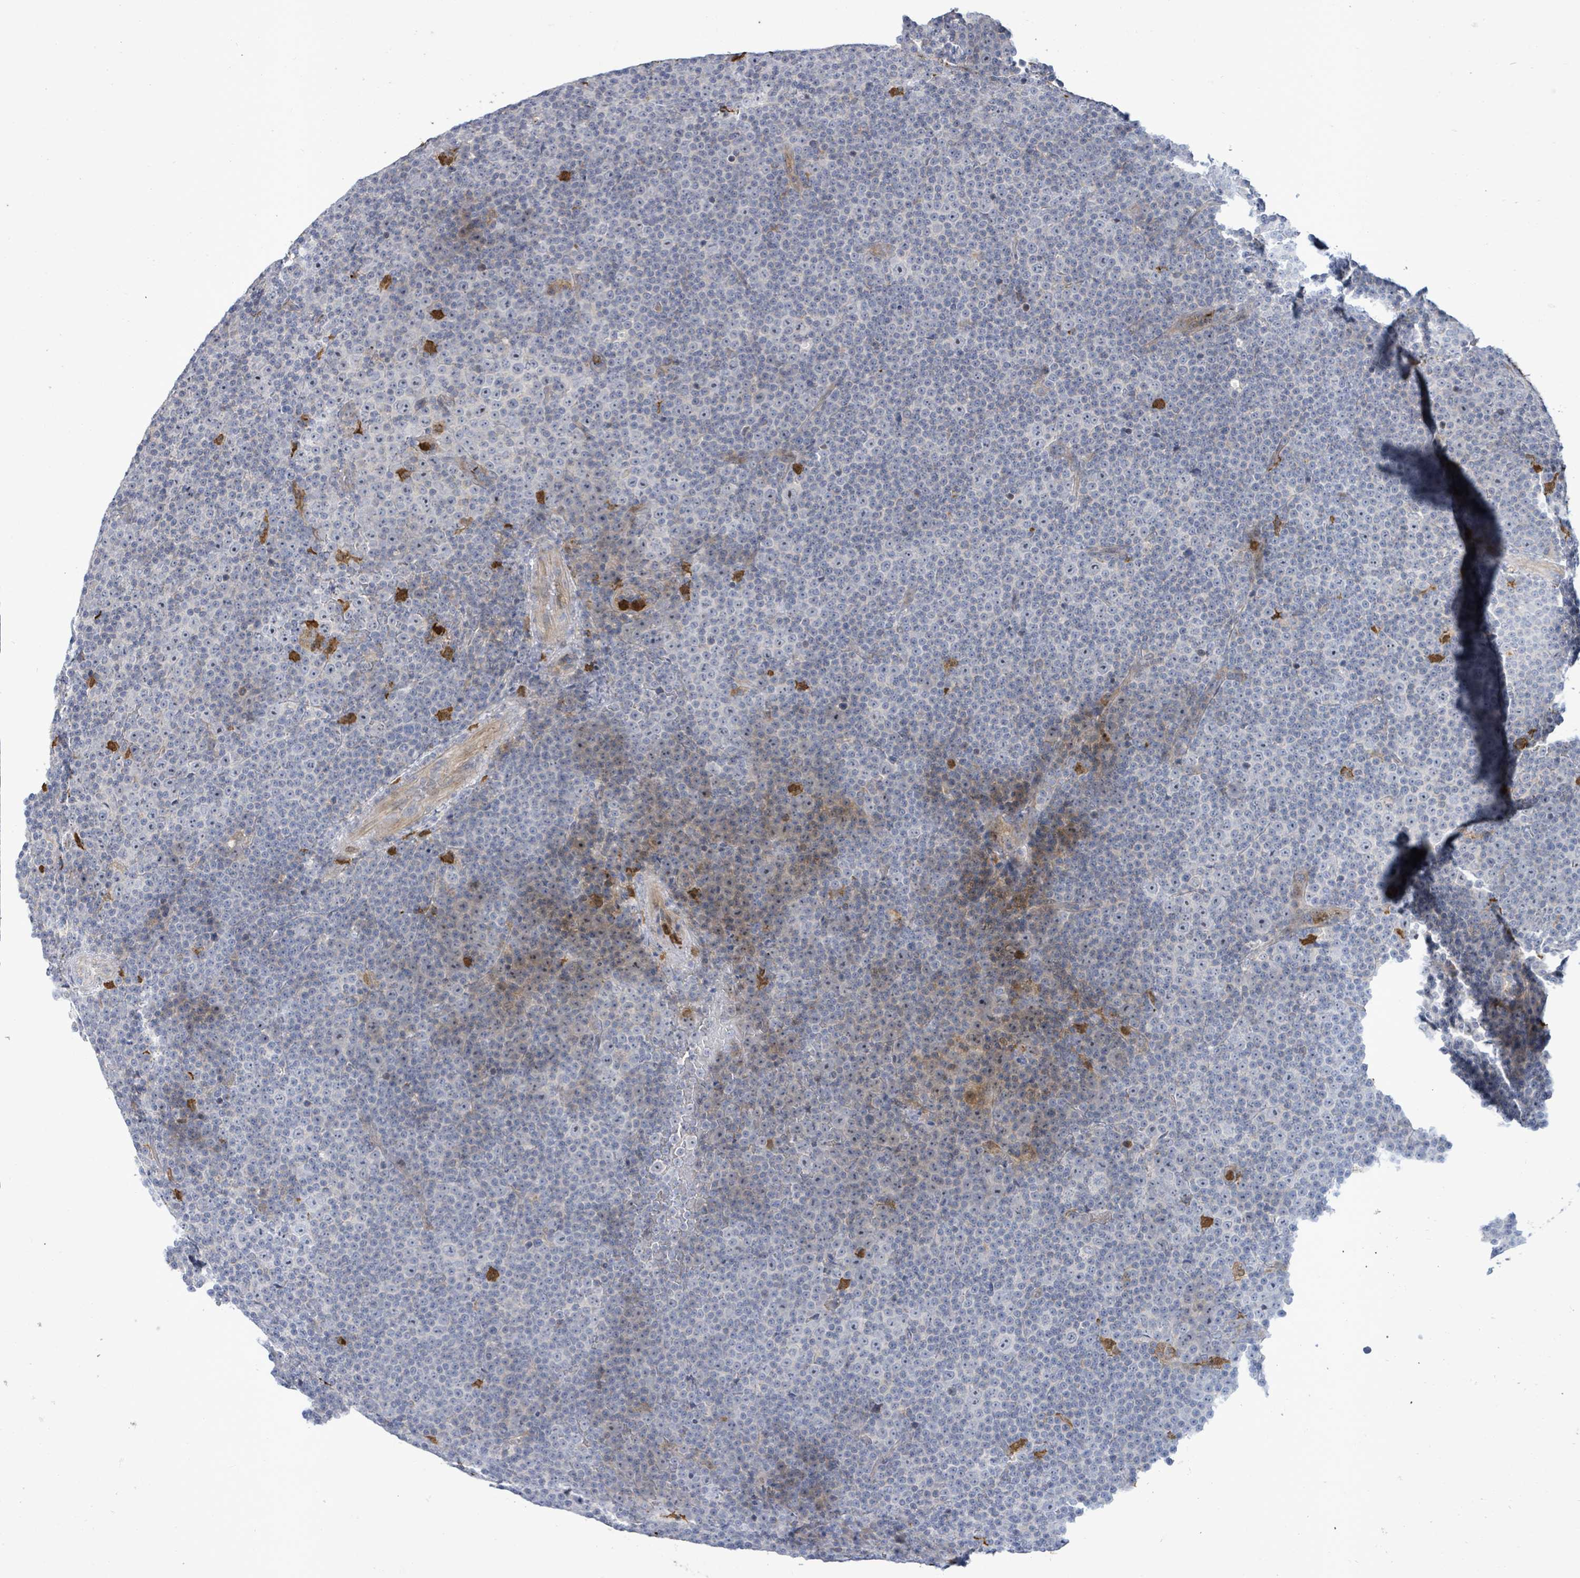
{"staining": {"intensity": "negative", "quantity": "none", "location": "none"}, "tissue": "lymphoma", "cell_type": "Tumor cells", "image_type": "cancer", "snomed": [{"axis": "morphology", "description": "Malignant lymphoma, non-Hodgkin's type, Low grade"}, {"axis": "topography", "description": "Lymph node"}], "caption": "High power microscopy histopathology image of an immunohistochemistry photomicrograph of low-grade malignant lymphoma, non-Hodgkin's type, revealing no significant positivity in tumor cells. Nuclei are stained in blue.", "gene": "FAM210A", "patient": {"sex": "female", "age": 67}}